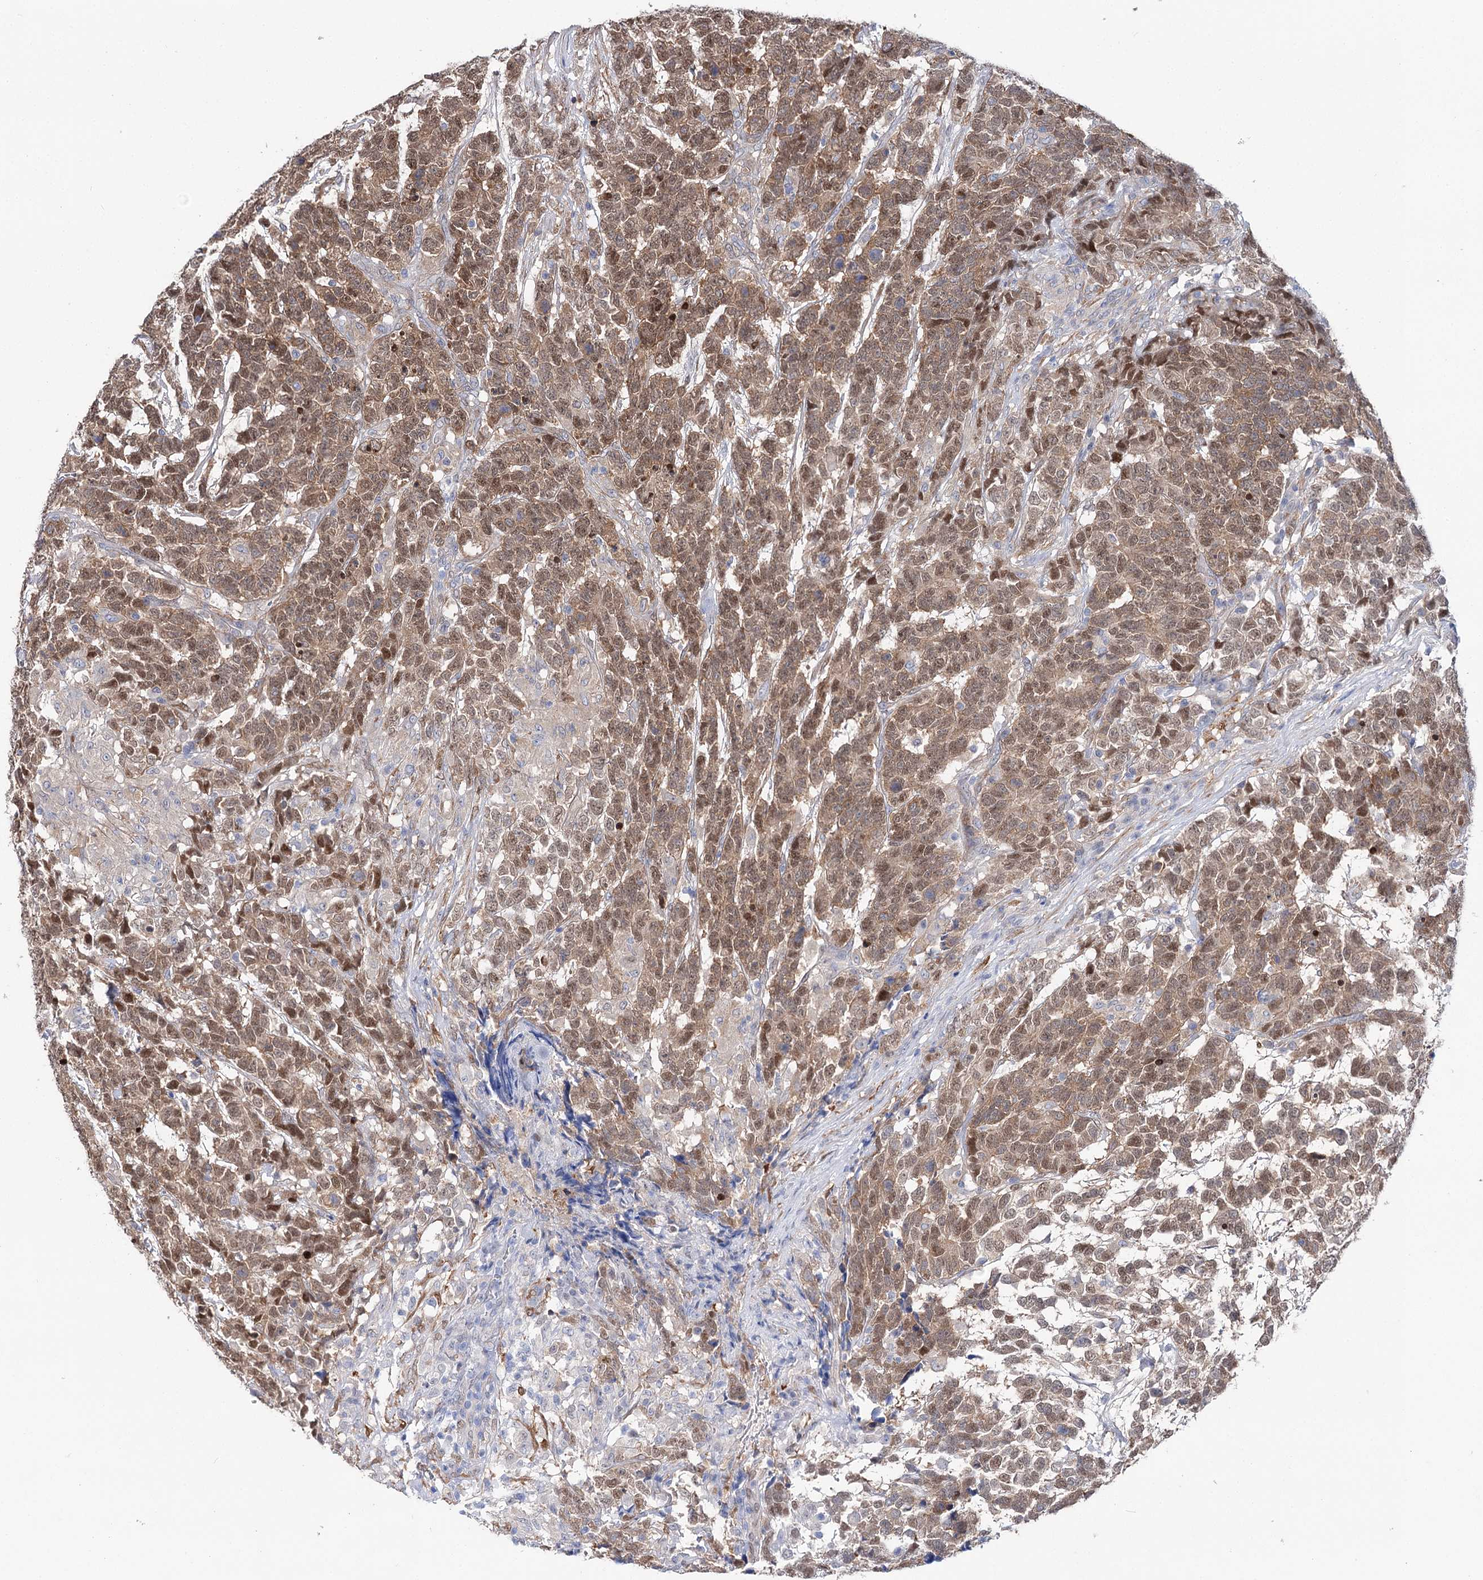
{"staining": {"intensity": "moderate", "quantity": ">75%", "location": "cytoplasmic/membranous,nuclear"}, "tissue": "testis cancer", "cell_type": "Tumor cells", "image_type": "cancer", "snomed": [{"axis": "morphology", "description": "Carcinoma, Embryonal, NOS"}, {"axis": "topography", "description": "Testis"}], "caption": "Embryonal carcinoma (testis) stained with a brown dye exhibits moderate cytoplasmic/membranous and nuclear positive staining in approximately >75% of tumor cells.", "gene": "UGDH", "patient": {"sex": "male", "age": 26}}